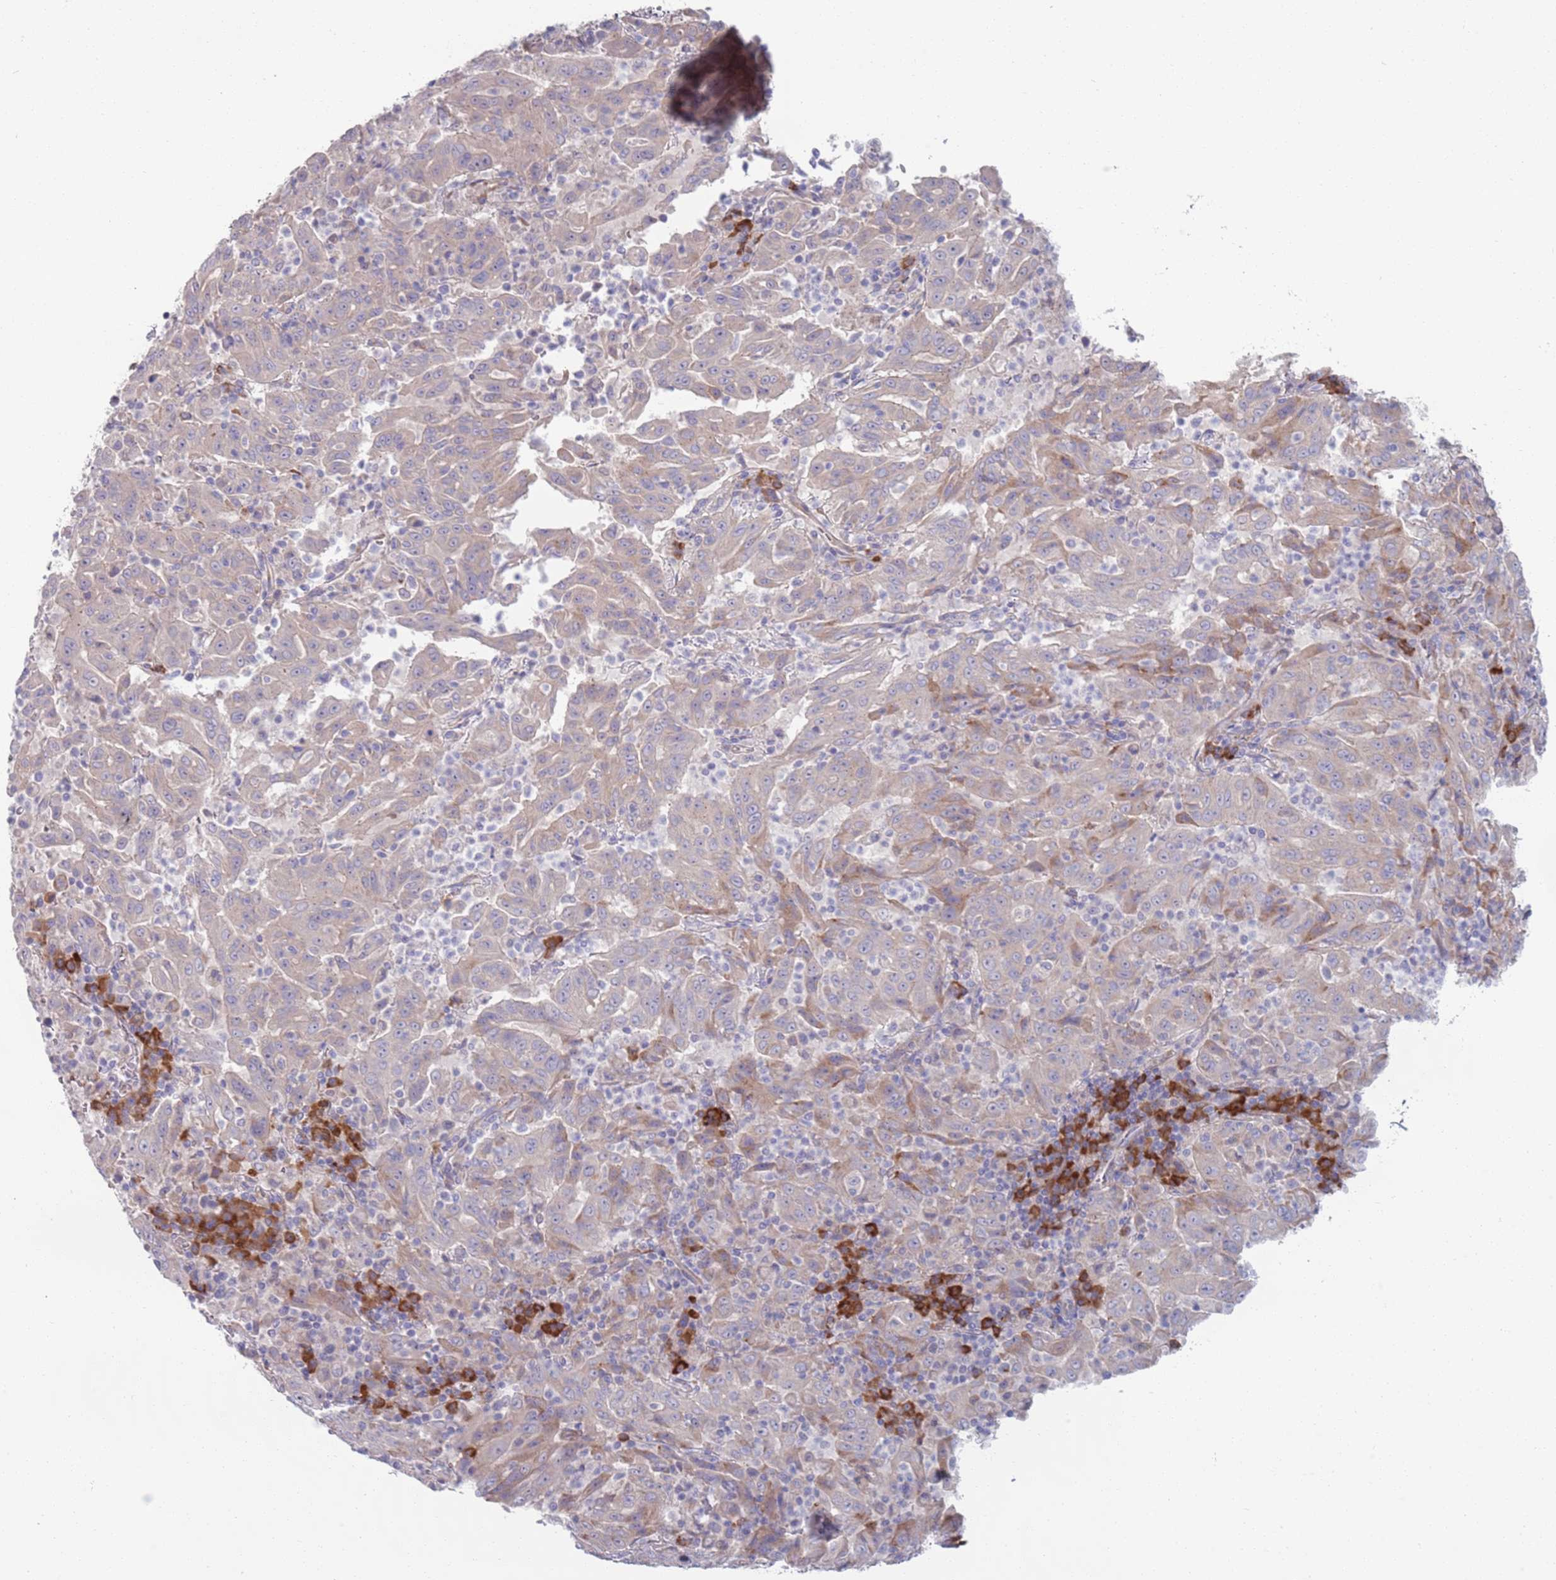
{"staining": {"intensity": "weak", "quantity": "25%-75%", "location": "cytoplasmic/membranous"}, "tissue": "pancreatic cancer", "cell_type": "Tumor cells", "image_type": "cancer", "snomed": [{"axis": "morphology", "description": "Adenocarcinoma, NOS"}, {"axis": "topography", "description": "Pancreas"}], "caption": "Weak cytoplasmic/membranous positivity for a protein is identified in about 25%-75% of tumor cells of pancreatic cancer (adenocarcinoma) using immunohistochemistry (IHC).", "gene": "LTB", "patient": {"sex": "male", "age": 63}}